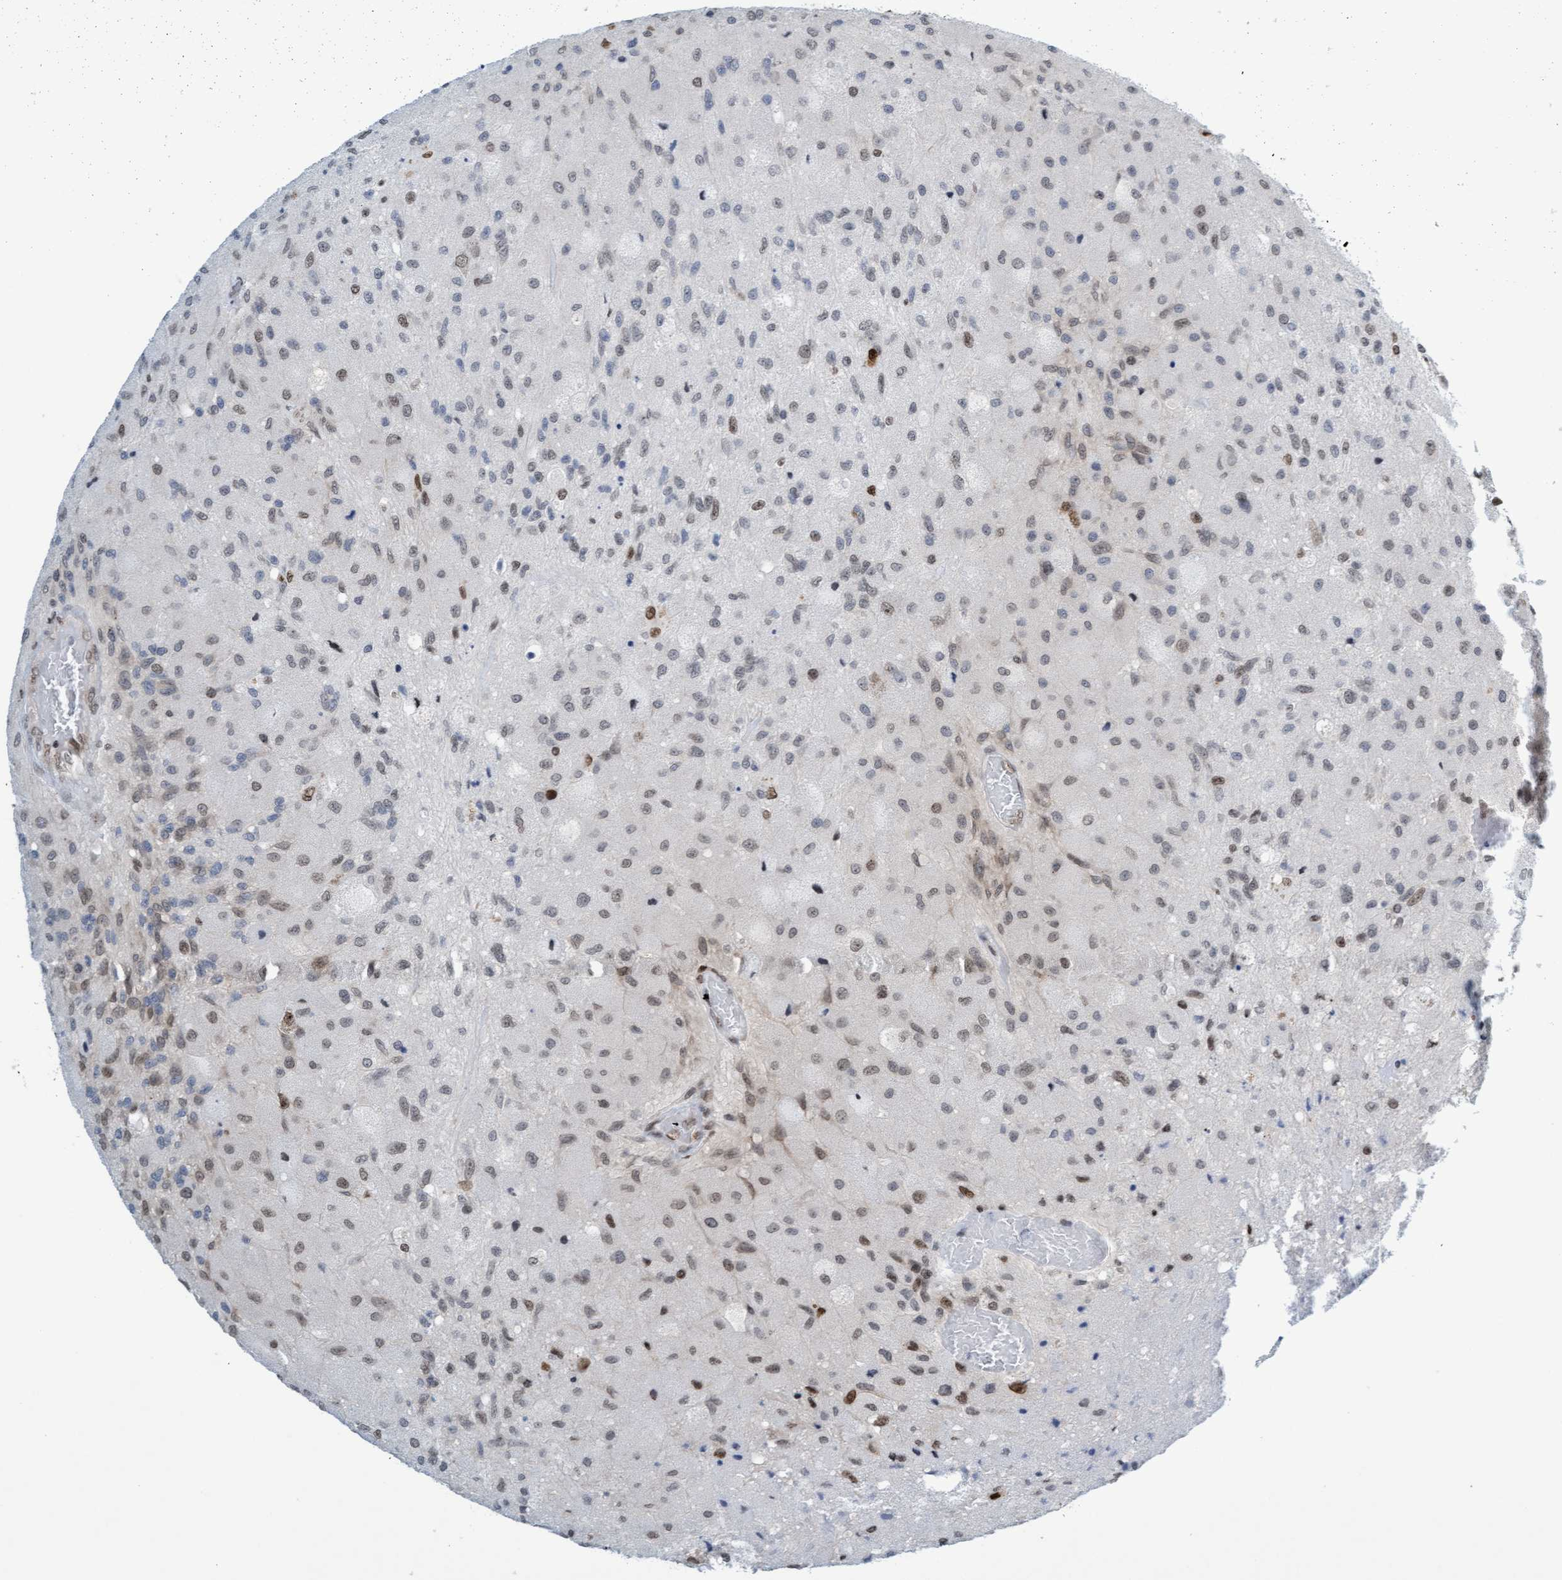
{"staining": {"intensity": "weak", "quantity": "25%-75%", "location": "nuclear"}, "tissue": "glioma", "cell_type": "Tumor cells", "image_type": "cancer", "snomed": [{"axis": "morphology", "description": "Normal tissue, NOS"}, {"axis": "morphology", "description": "Glioma, malignant, High grade"}, {"axis": "topography", "description": "Cerebral cortex"}], "caption": "High-power microscopy captured an immunohistochemistry photomicrograph of glioma, revealing weak nuclear expression in approximately 25%-75% of tumor cells.", "gene": "GLRX2", "patient": {"sex": "male", "age": 77}}